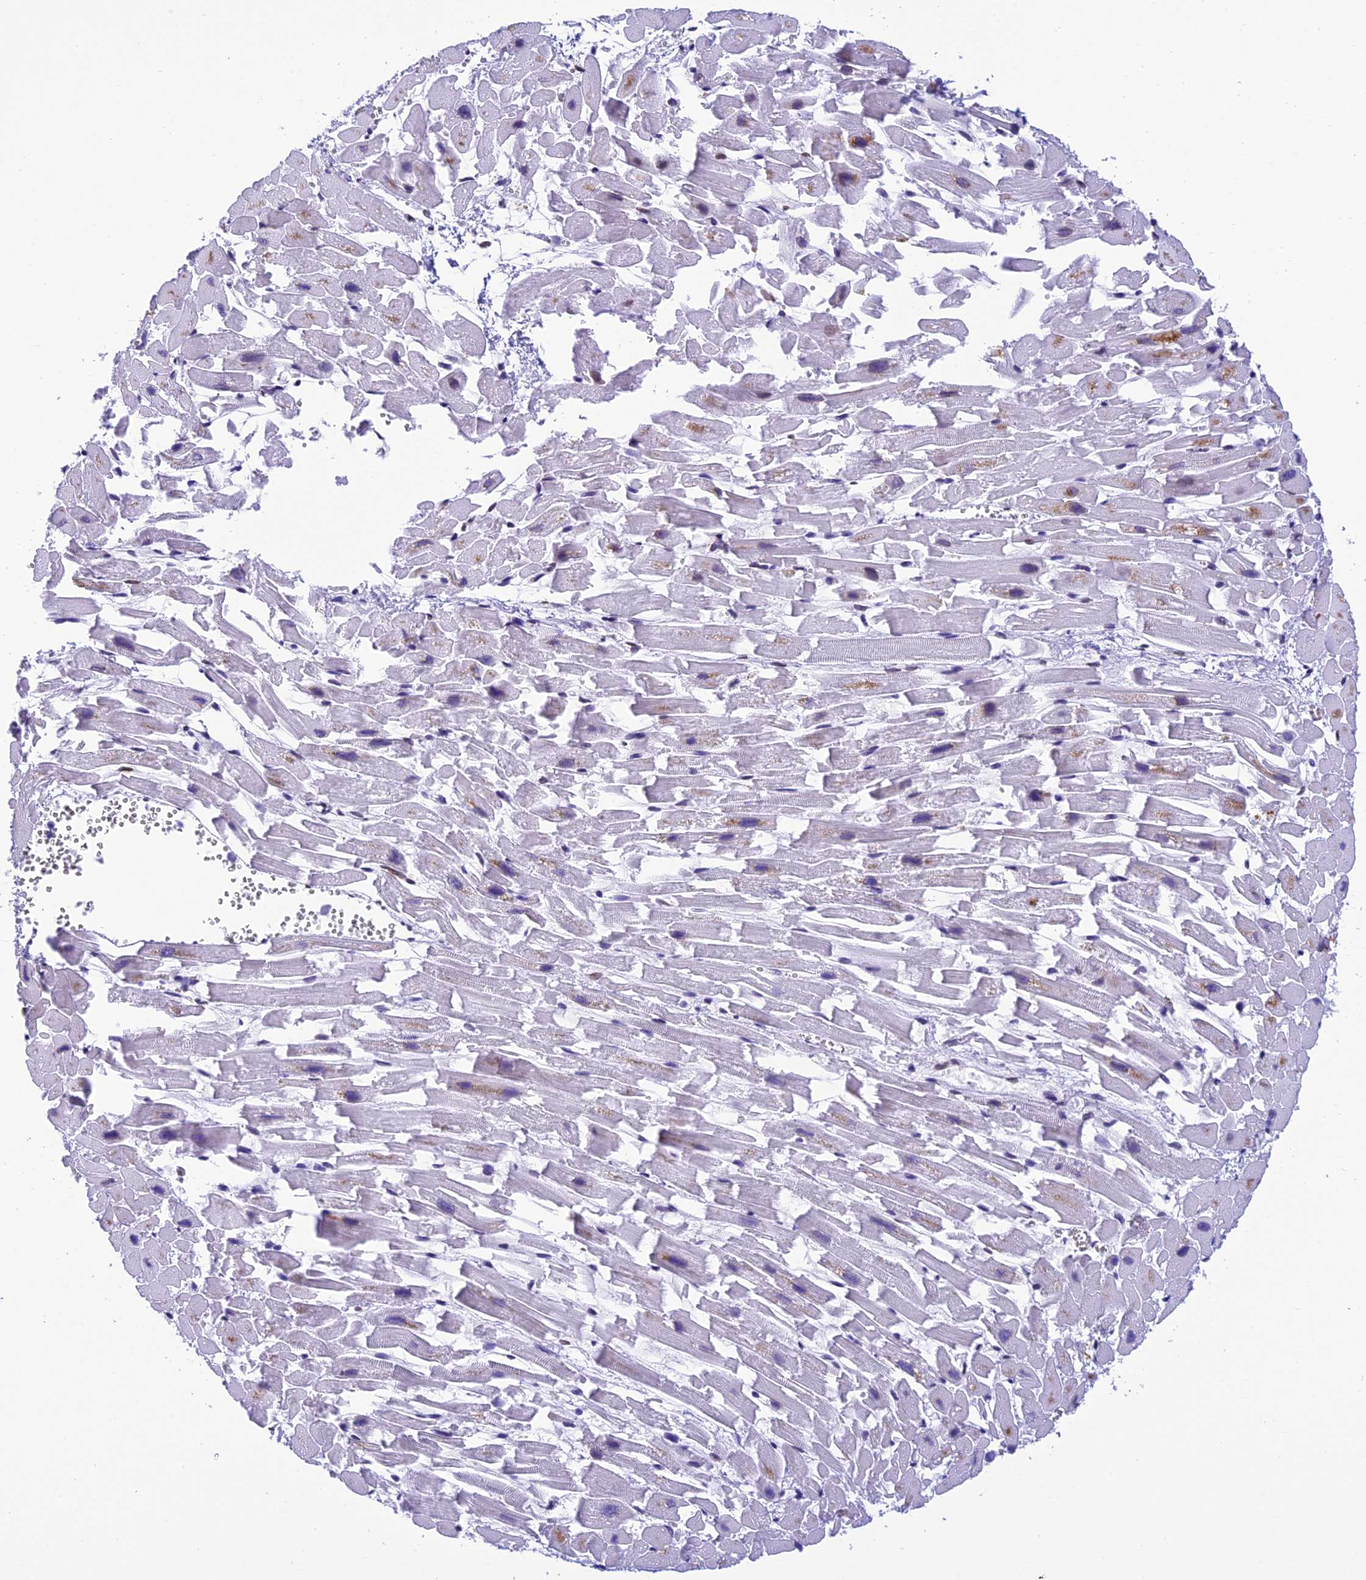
{"staining": {"intensity": "weak", "quantity": "<25%", "location": "cytoplasmic/membranous,nuclear"}, "tissue": "heart muscle", "cell_type": "Cardiomyocytes", "image_type": "normal", "snomed": [{"axis": "morphology", "description": "Normal tissue, NOS"}, {"axis": "topography", "description": "Heart"}], "caption": "This is a micrograph of immunohistochemistry (IHC) staining of benign heart muscle, which shows no staining in cardiomyocytes. The staining was performed using DAB to visualize the protein expression in brown, while the nuclei were stained in blue with hematoxylin (Magnification: 20x).", "gene": "METTL25", "patient": {"sex": "female", "age": 64}}